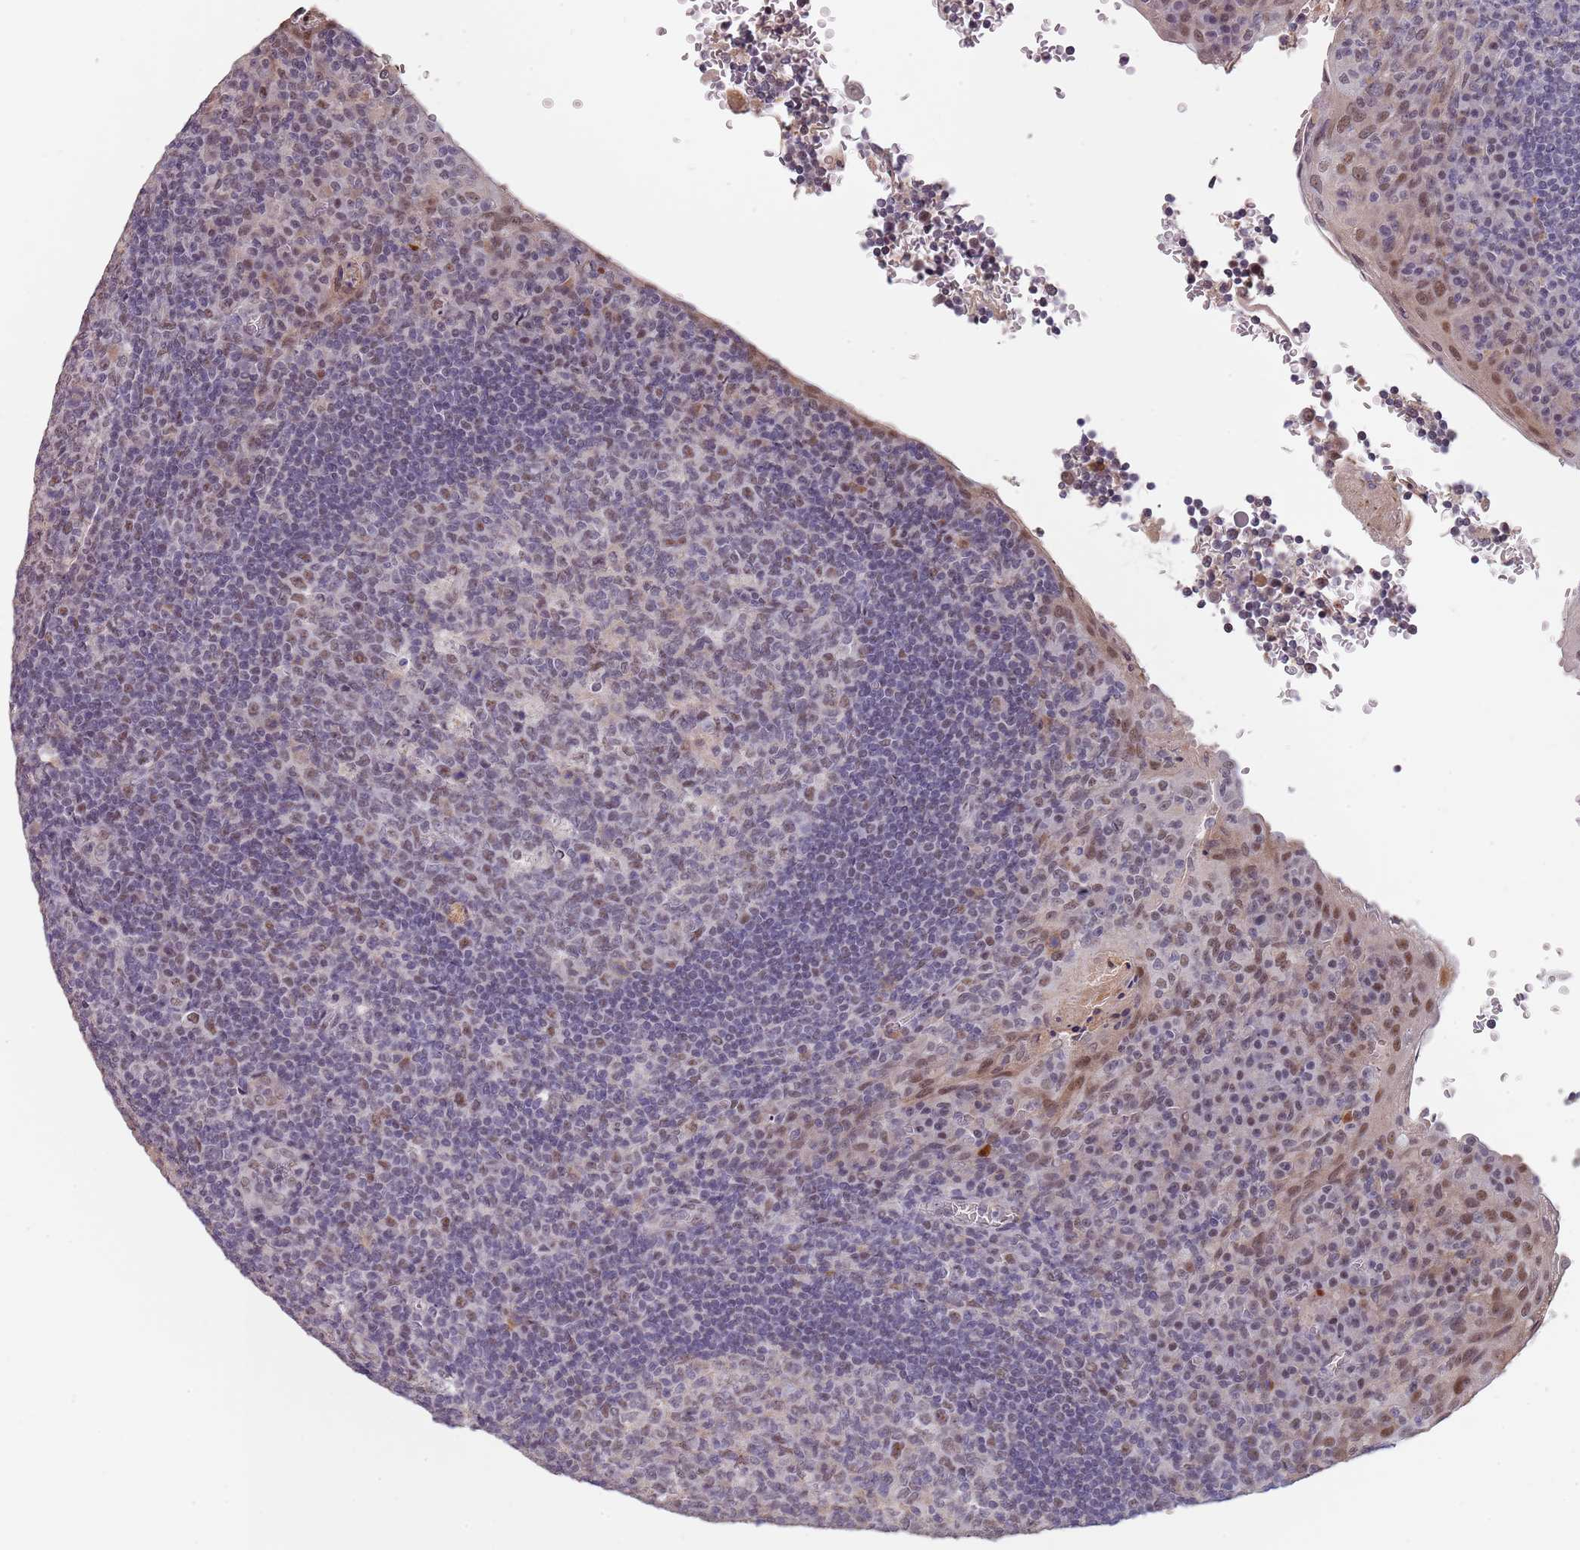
{"staining": {"intensity": "moderate", "quantity": "<25%", "location": "nuclear"}, "tissue": "tonsil", "cell_type": "Germinal center cells", "image_type": "normal", "snomed": [{"axis": "morphology", "description": "Normal tissue, NOS"}, {"axis": "topography", "description": "Tonsil"}], "caption": "Immunohistochemical staining of benign human tonsil demonstrates moderate nuclear protein staining in about <25% of germinal center cells.", "gene": "CIZ1", "patient": {"sex": "male", "age": 17}}